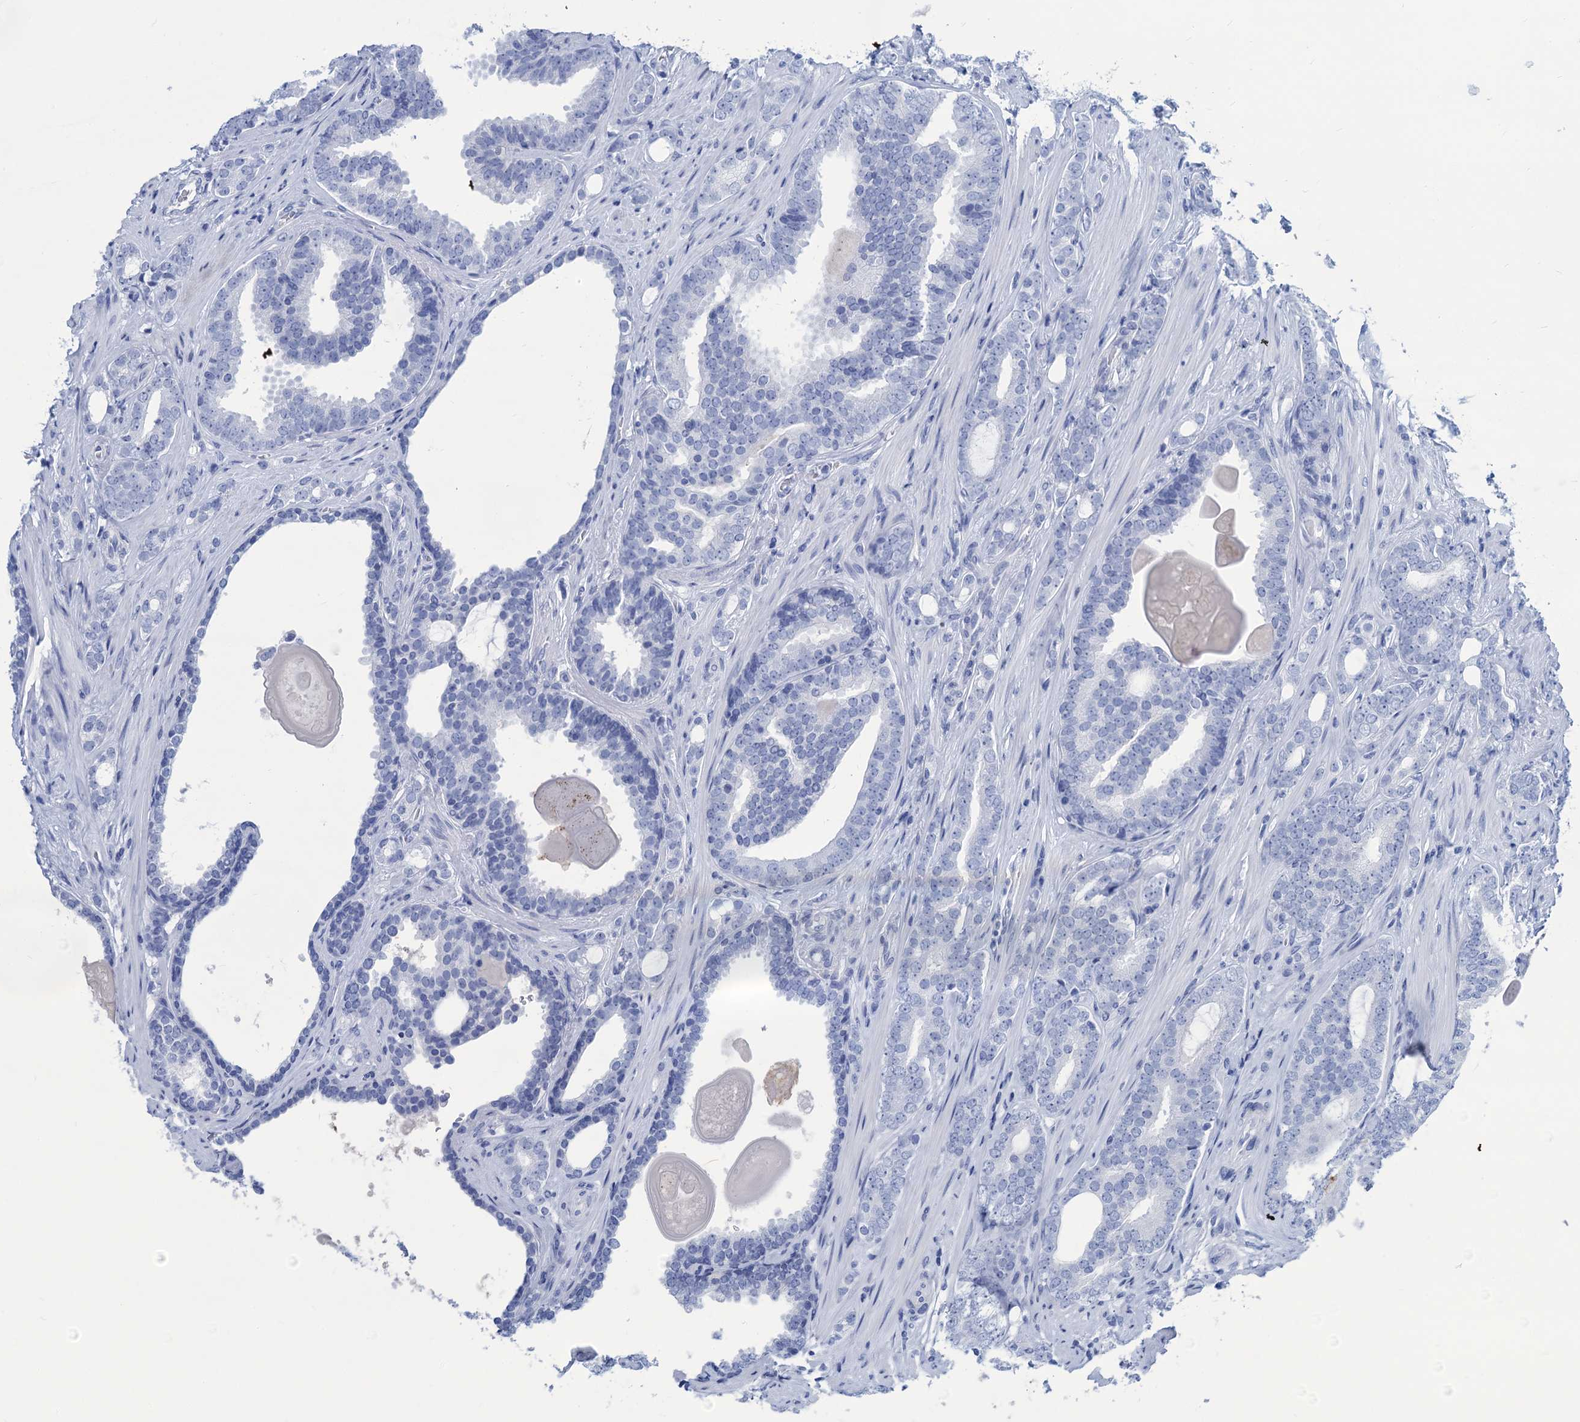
{"staining": {"intensity": "negative", "quantity": "none", "location": "none"}, "tissue": "prostate cancer", "cell_type": "Tumor cells", "image_type": "cancer", "snomed": [{"axis": "morphology", "description": "Adenocarcinoma, High grade"}, {"axis": "topography", "description": "Prostate"}], "caption": "Tumor cells show no significant expression in prostate cancer. (Brightfield microscopy of DAB IHC at high magnification).", "gene": "CABYR", "patient": {"sex": "male", "age": 63}}